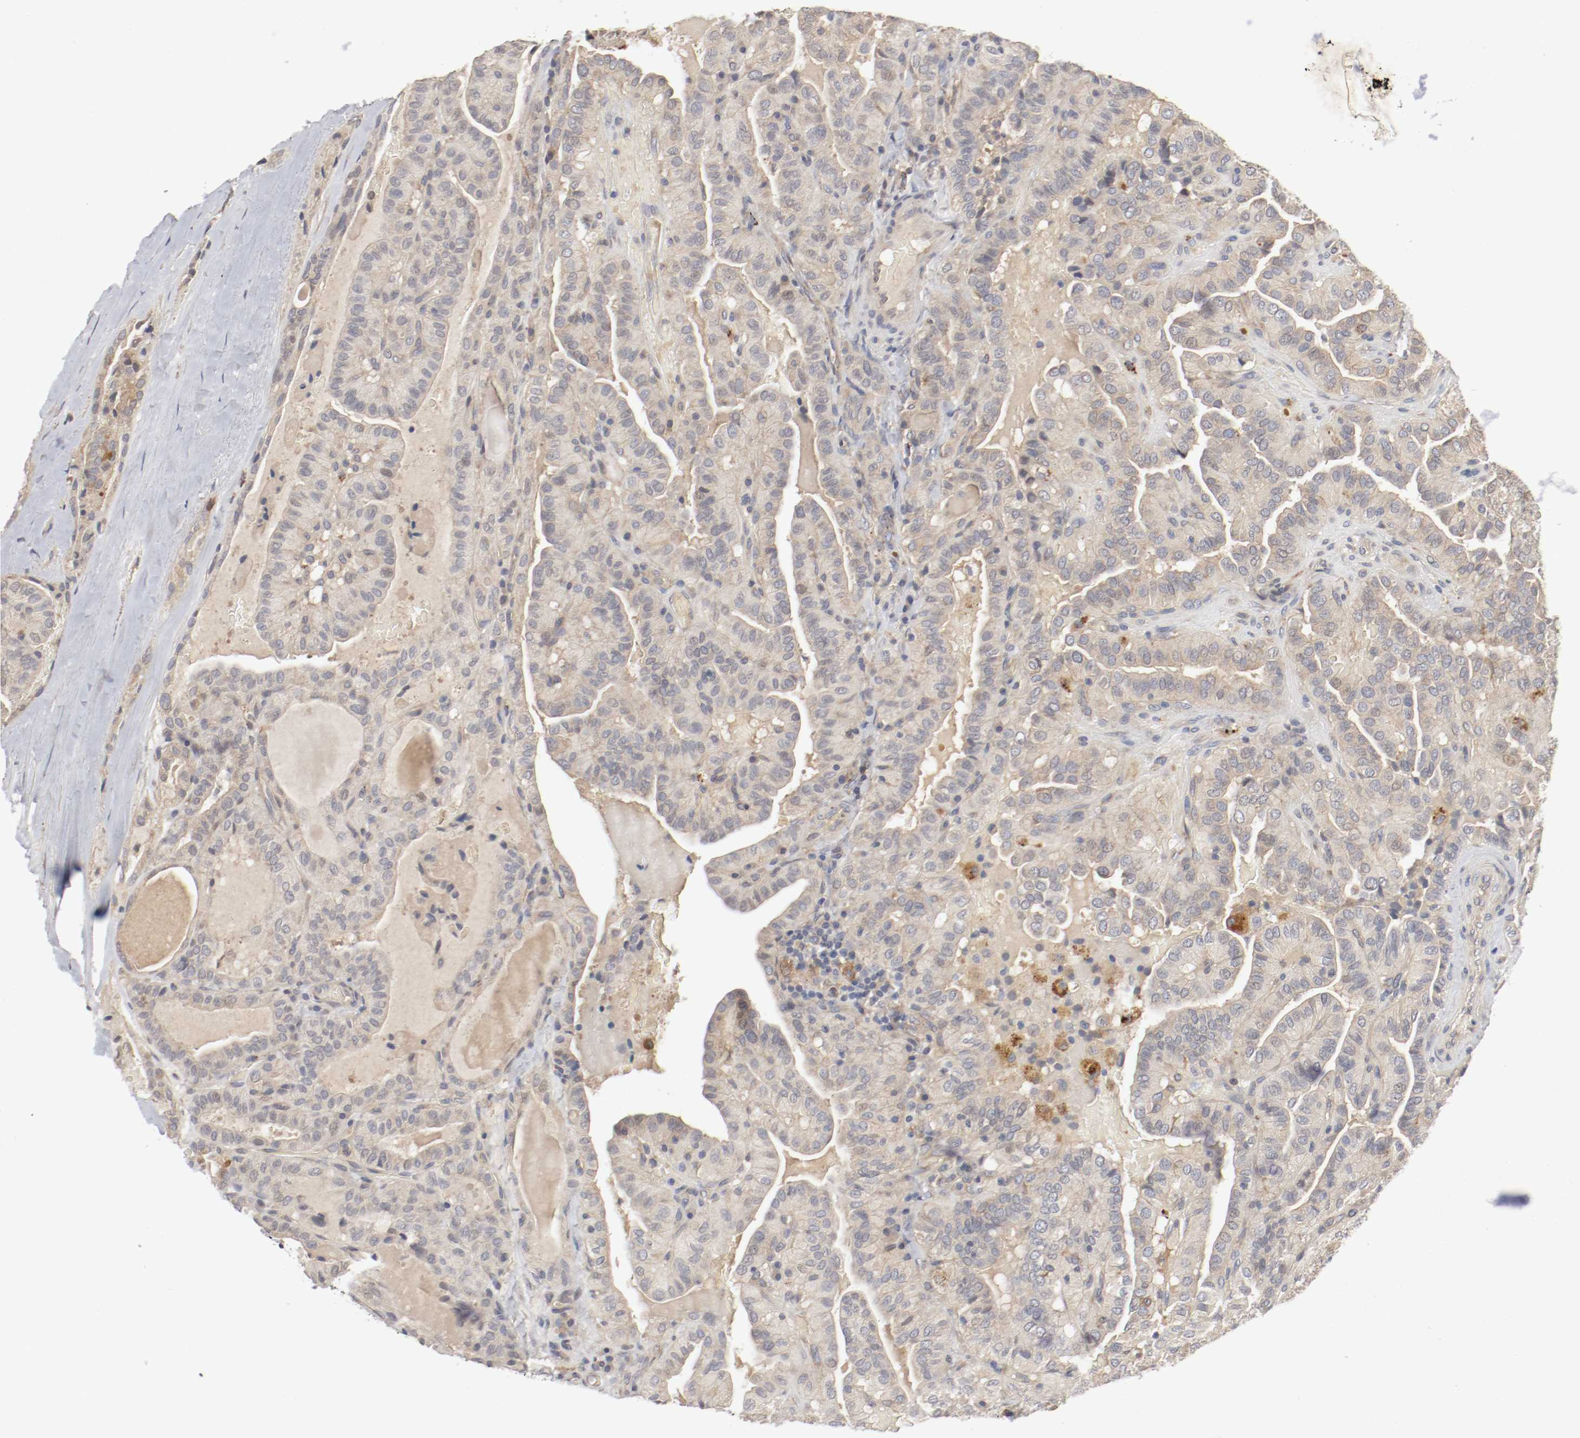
{"staining": {"intensity": "weak", "quantity": ">75%", "location": "cytoplasmic/membranous"}, "tissue": "thyroid cancer", "cell_type": "Tumor cells", "image_type": "cancer", "snomed": [{"axis": "morphology", "description": "Papillary adenocarcinoma, NOS"}, {"axis": "topography", "description": "Thyroid gland"}], "caption": "Thyroid cancer was stained to show a protein in brown. There is low levels of weak cytoplasmic/membranous staining in approximately >75% of tumor cells.", "gene": "REN", "patient": {"sex": "male", "age": 77}}